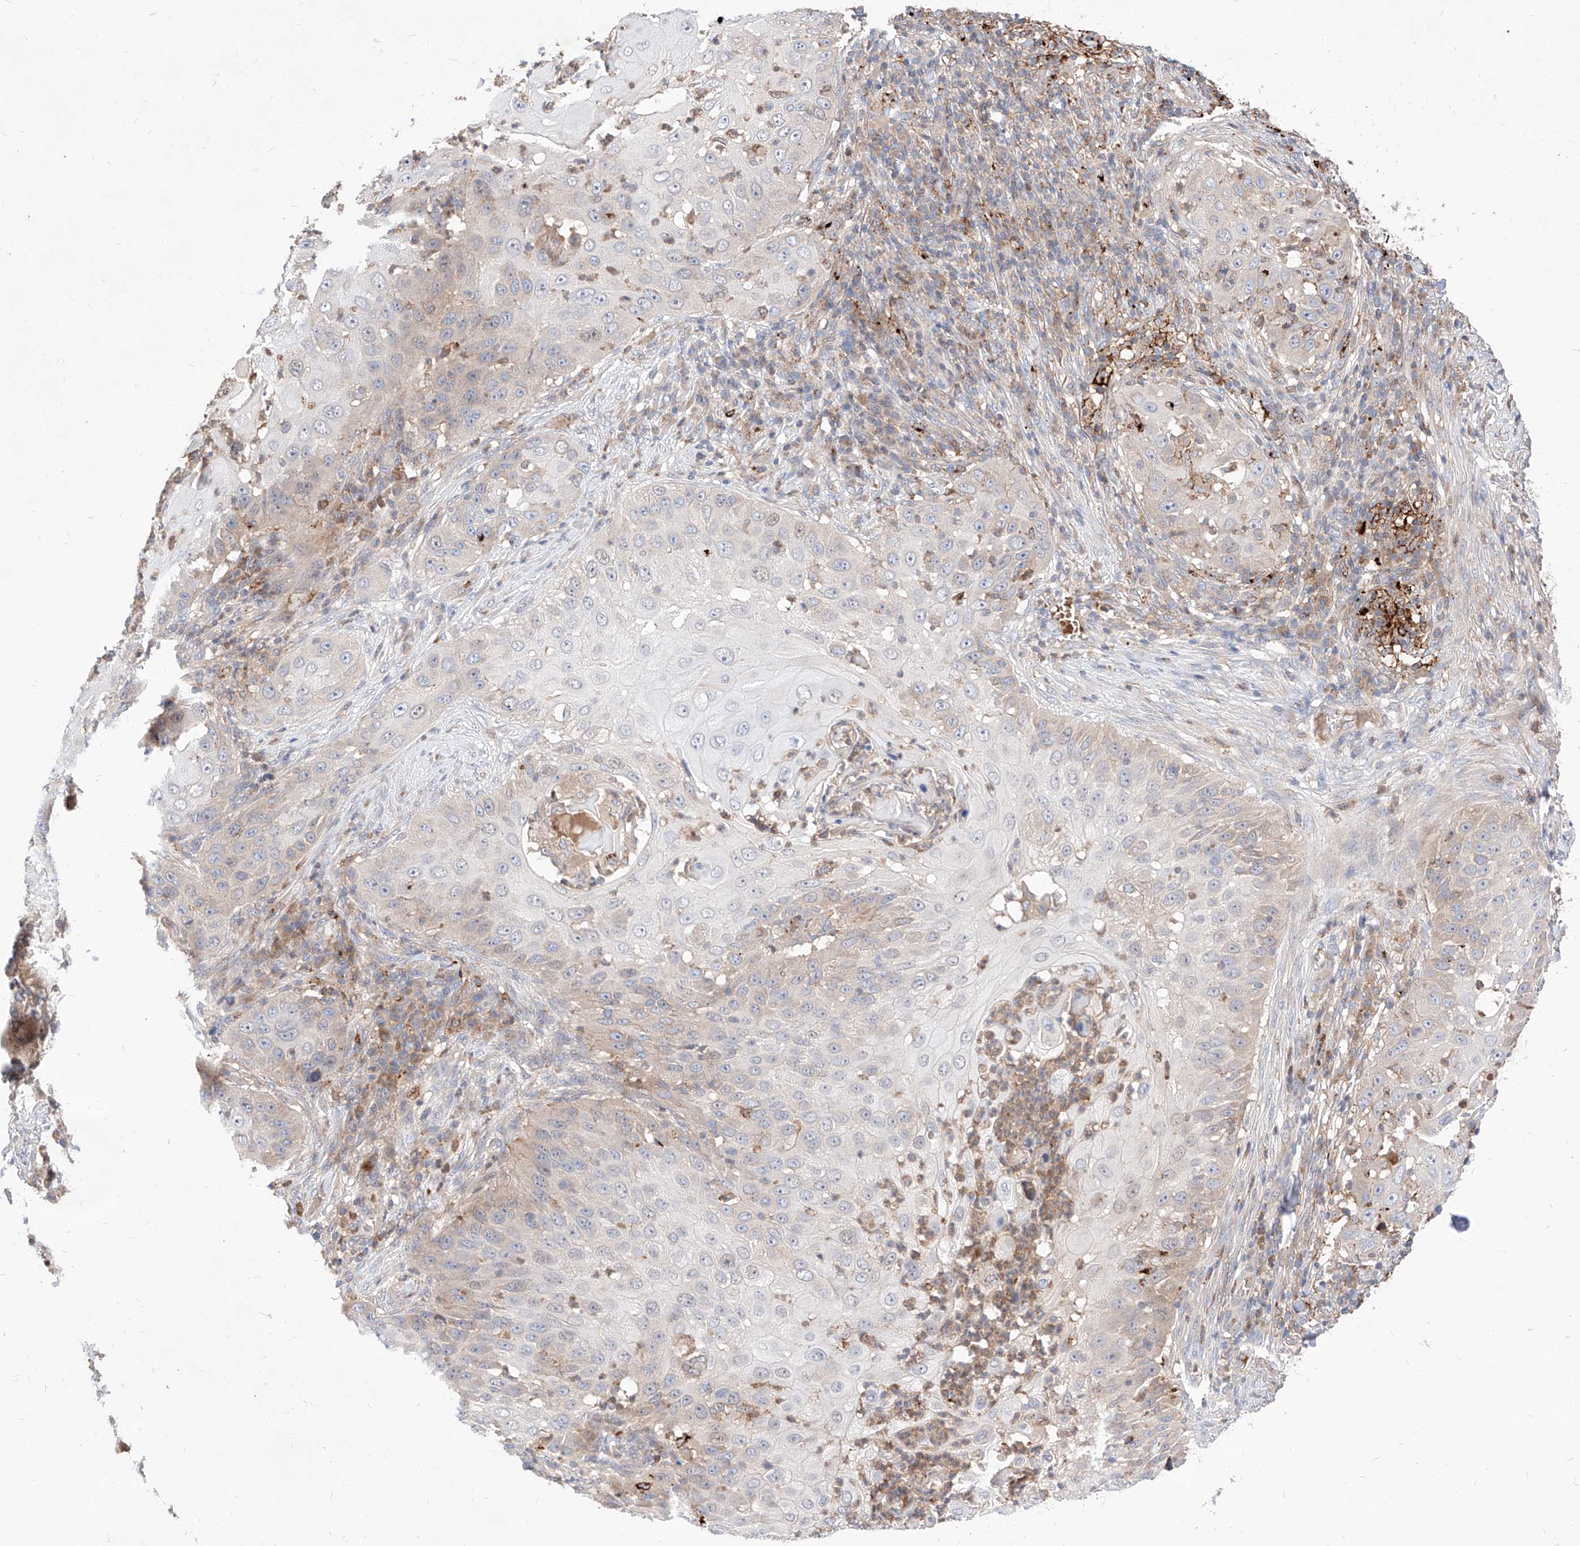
{"staining": {"intensity": "weak", "quantity": "25%-75%", "location": "cytoplasmic/membranous"}, "tissue": "skin cancer", "cell_type": "Tumor cells", "image_type": "cancer", "snomed": [{"axis": "morphology", "description": "Squamous cell carcinoma, NOS"}, {"axis": "topography", "description": "Skin"}], "caption": "The immunohistochemical stain highlights weak cytoplasmic/membranous expression in tumor cells of skin squamous cell carcinoma tissue.", "gene": "TSNAX", "patient": {"sex": "female", "age": 44}}